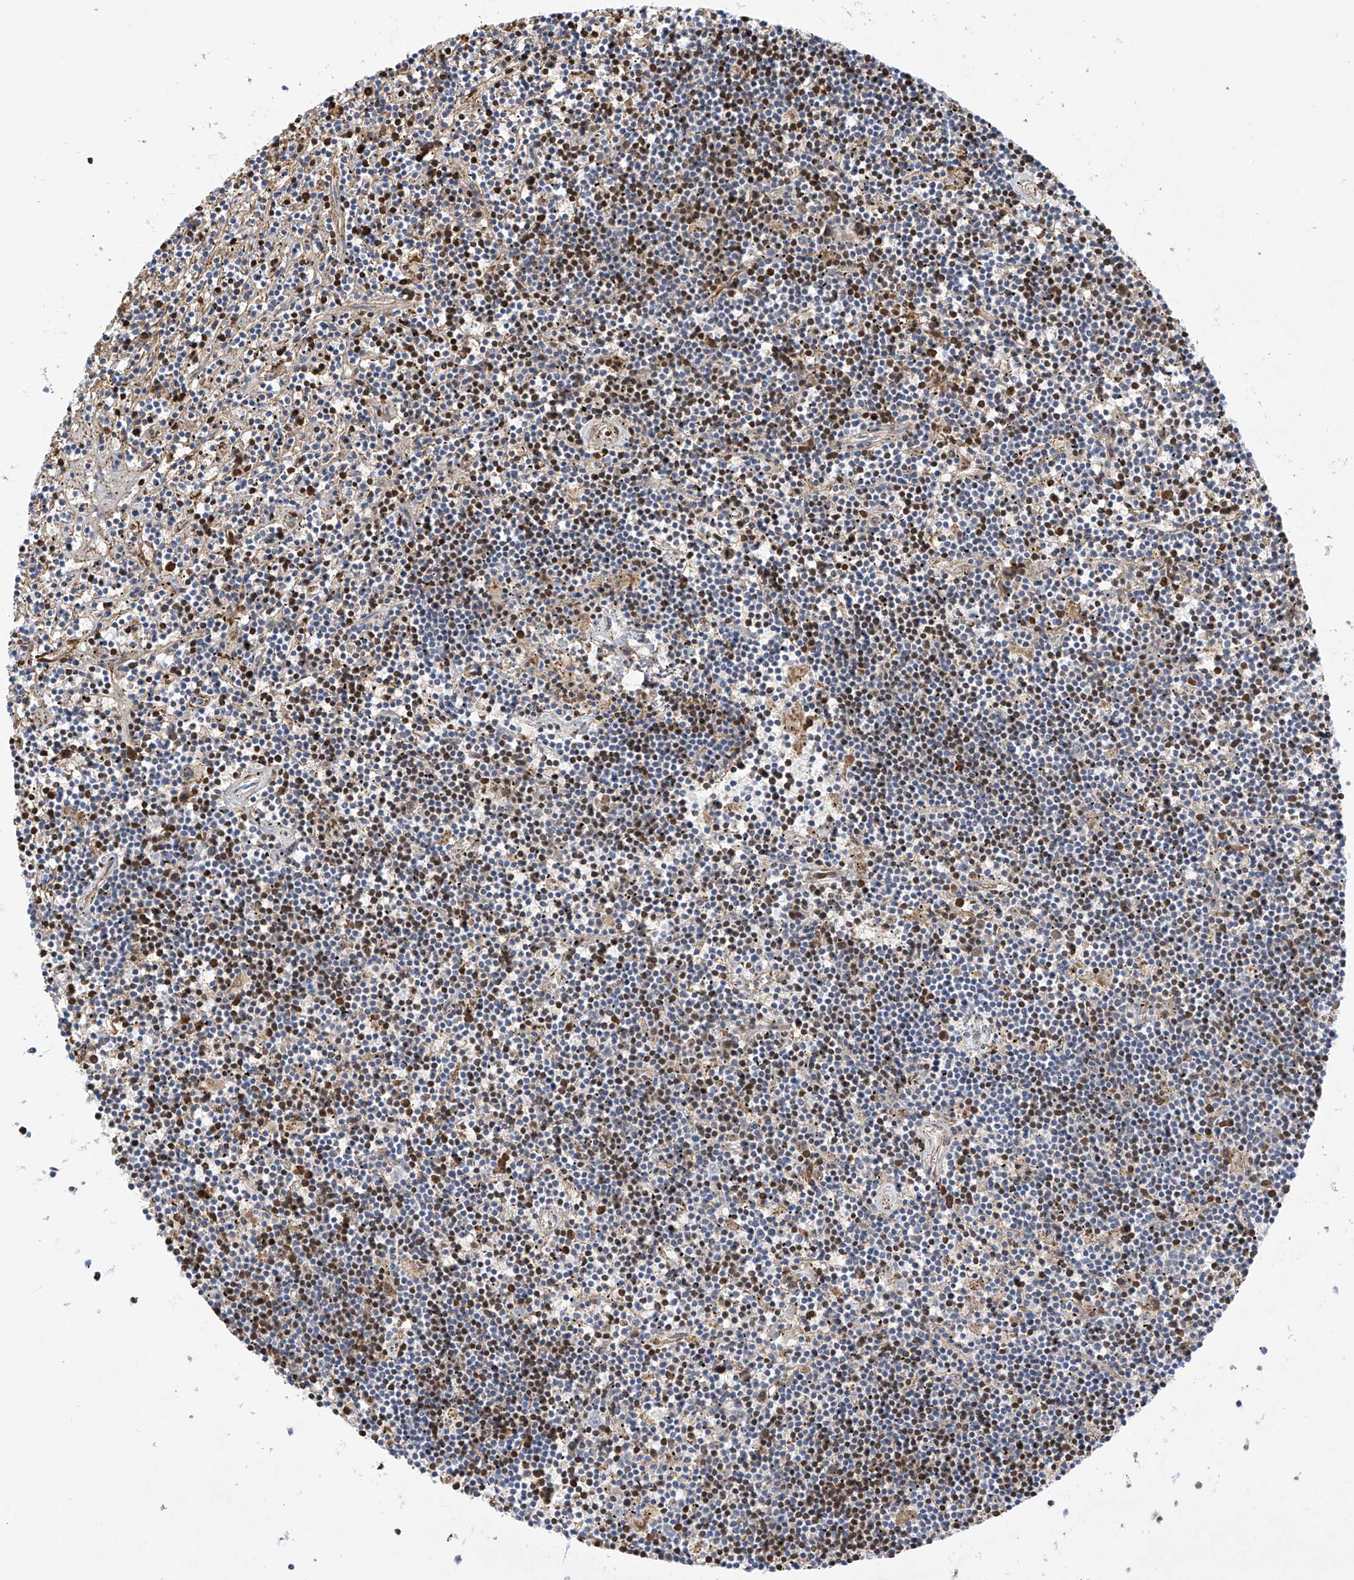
{"staining": {"intensity": "negative", "quantity": "none", "location": "none"}, "tissue": "lymphoma", "cell_type": "Tumor cells", "image_type": "cancer", "snomed": [{"axis": "morphology", "description": "Malignant lymphoma, non-Hodgkin's type, Low grade"}, {"axis": "topography", "description": "Spleen"}], "caption": "An IHC histopathology image of malignant lymphoma, non-Hodgkin's type (low-grade) is shown. There is no staining in tumor cells of malignant lymphoma, non-Hodgkin's type (low-grade).", "gene": "METTL18", "patient": {"sex": "male", "age": 76}}